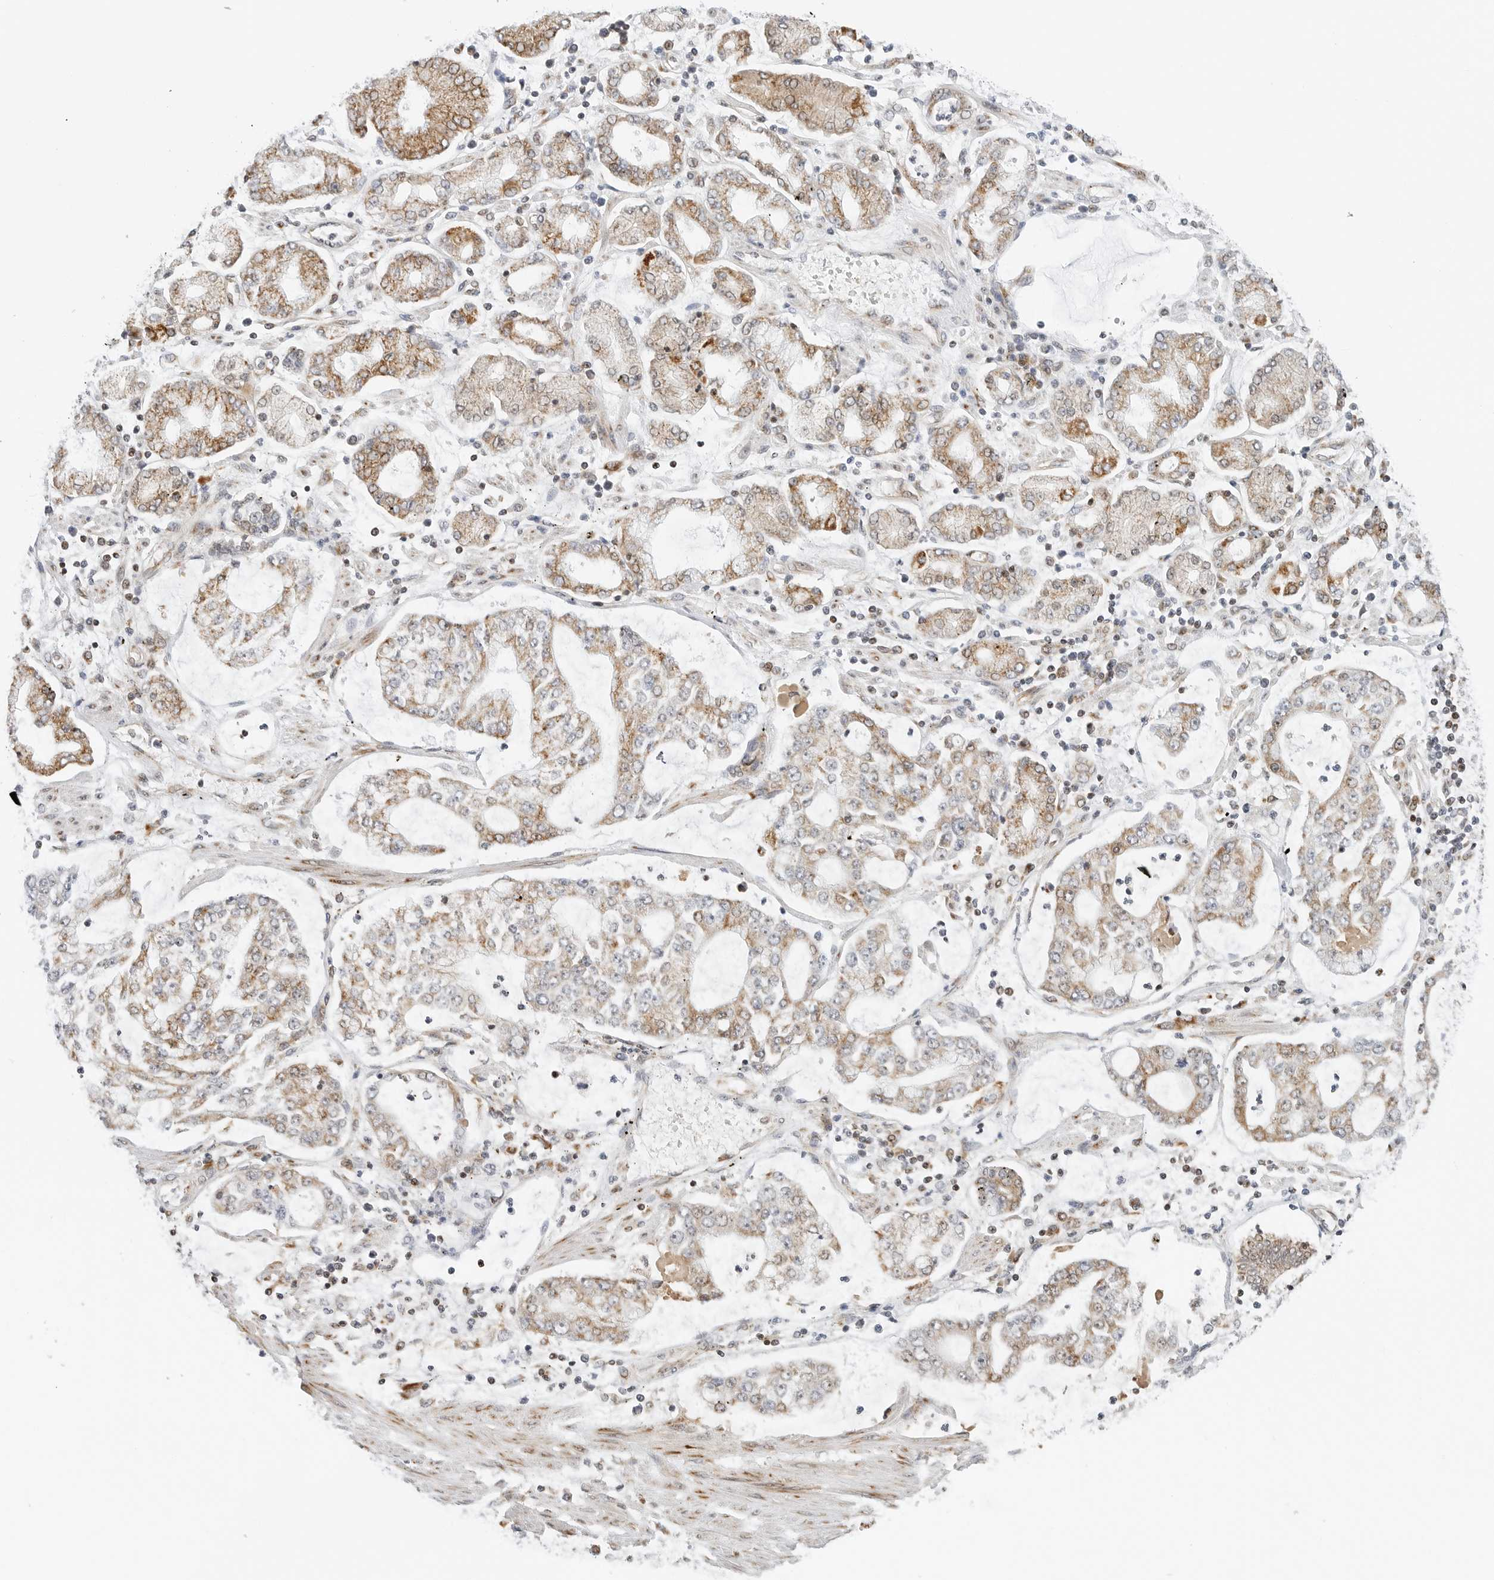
{"staining": {"intensity": "moderate", "quantity": ">75%", "location": "cytoplasmic/membranous"}, "tissue": "stomach cancer", "cell_type": "Tumor cells", "image_type": "cancer", "snomed": [{"axis": "morphology", "description": "Adenocarcinoma, NOS"}, {"axis": "topography", "description": "Stomach"}], "caption": "The photomicrograph demonstrates immunohistochemical staining of stomach cancer (adenocarcinoma). There is moderate cytoplasmic/membranous expression is identified in about >75% of tumor cells. The protein is shown in brown color, while the nuclei are stained blue.", "gene": "RIMKLA", "patient": {"sex": "male", "age": 76}}